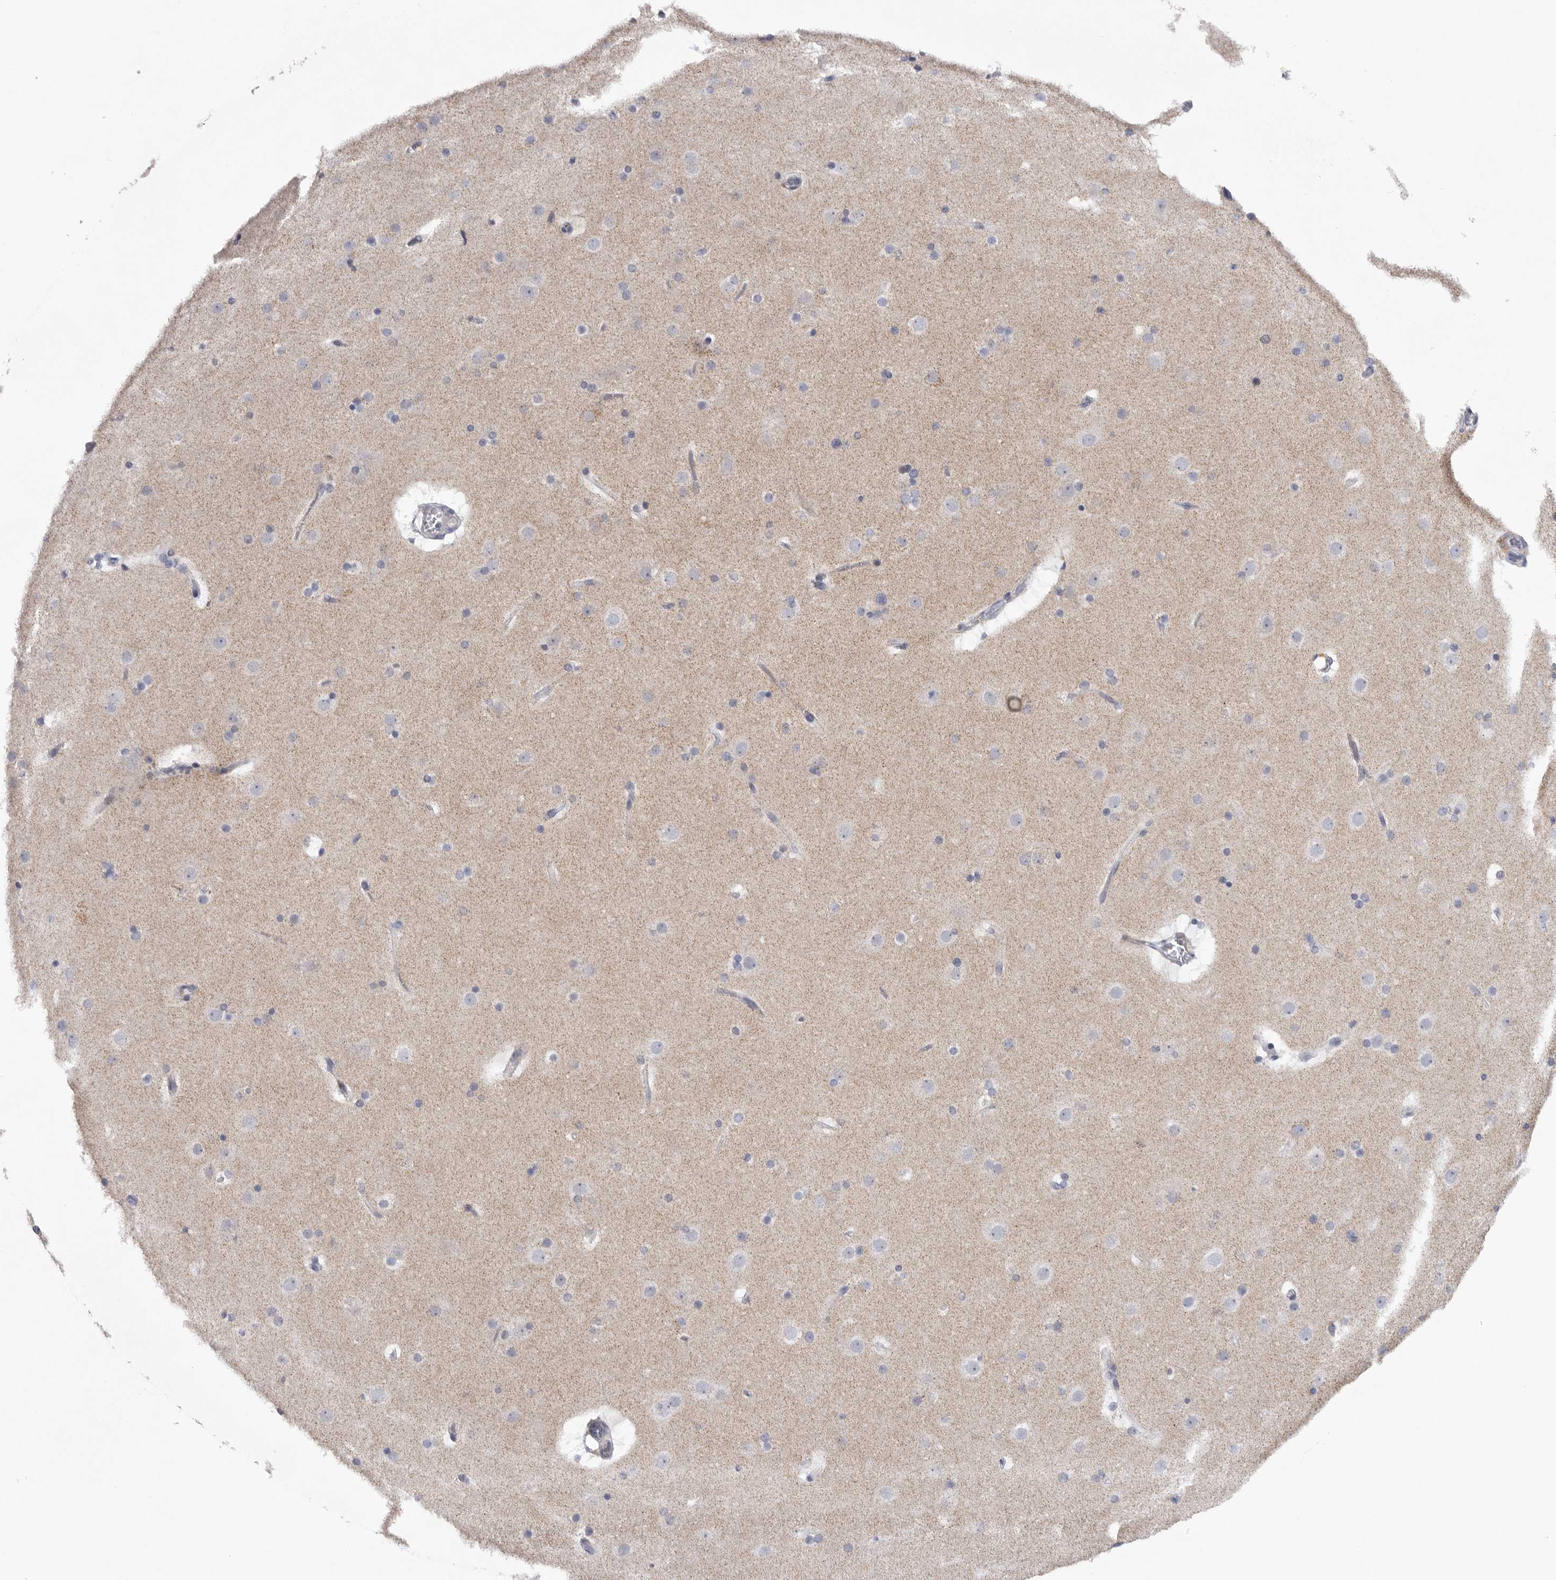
{"staining": {"intensity": "negative", "quantity": "none", "location": "none"}, "tissue": "cerebral cortex", "cell_type": "Endothelial cells", "image_type": "normal", "snomed": [{"axis": "morphology", "description": "Normal tissue, NOS"}, {"axis": "topography", "description": "Cerebral cortex"}], "caption": "DAB immunohistochemical staining of benign human cerebral cortex displays no significant staining in endothelial cells. The staining is performed using DAB brown chromogen with nuclei counter-stained in using hematoxylin.", "gene": "USP24", "patient": {"sex": "male", "age": 57}}